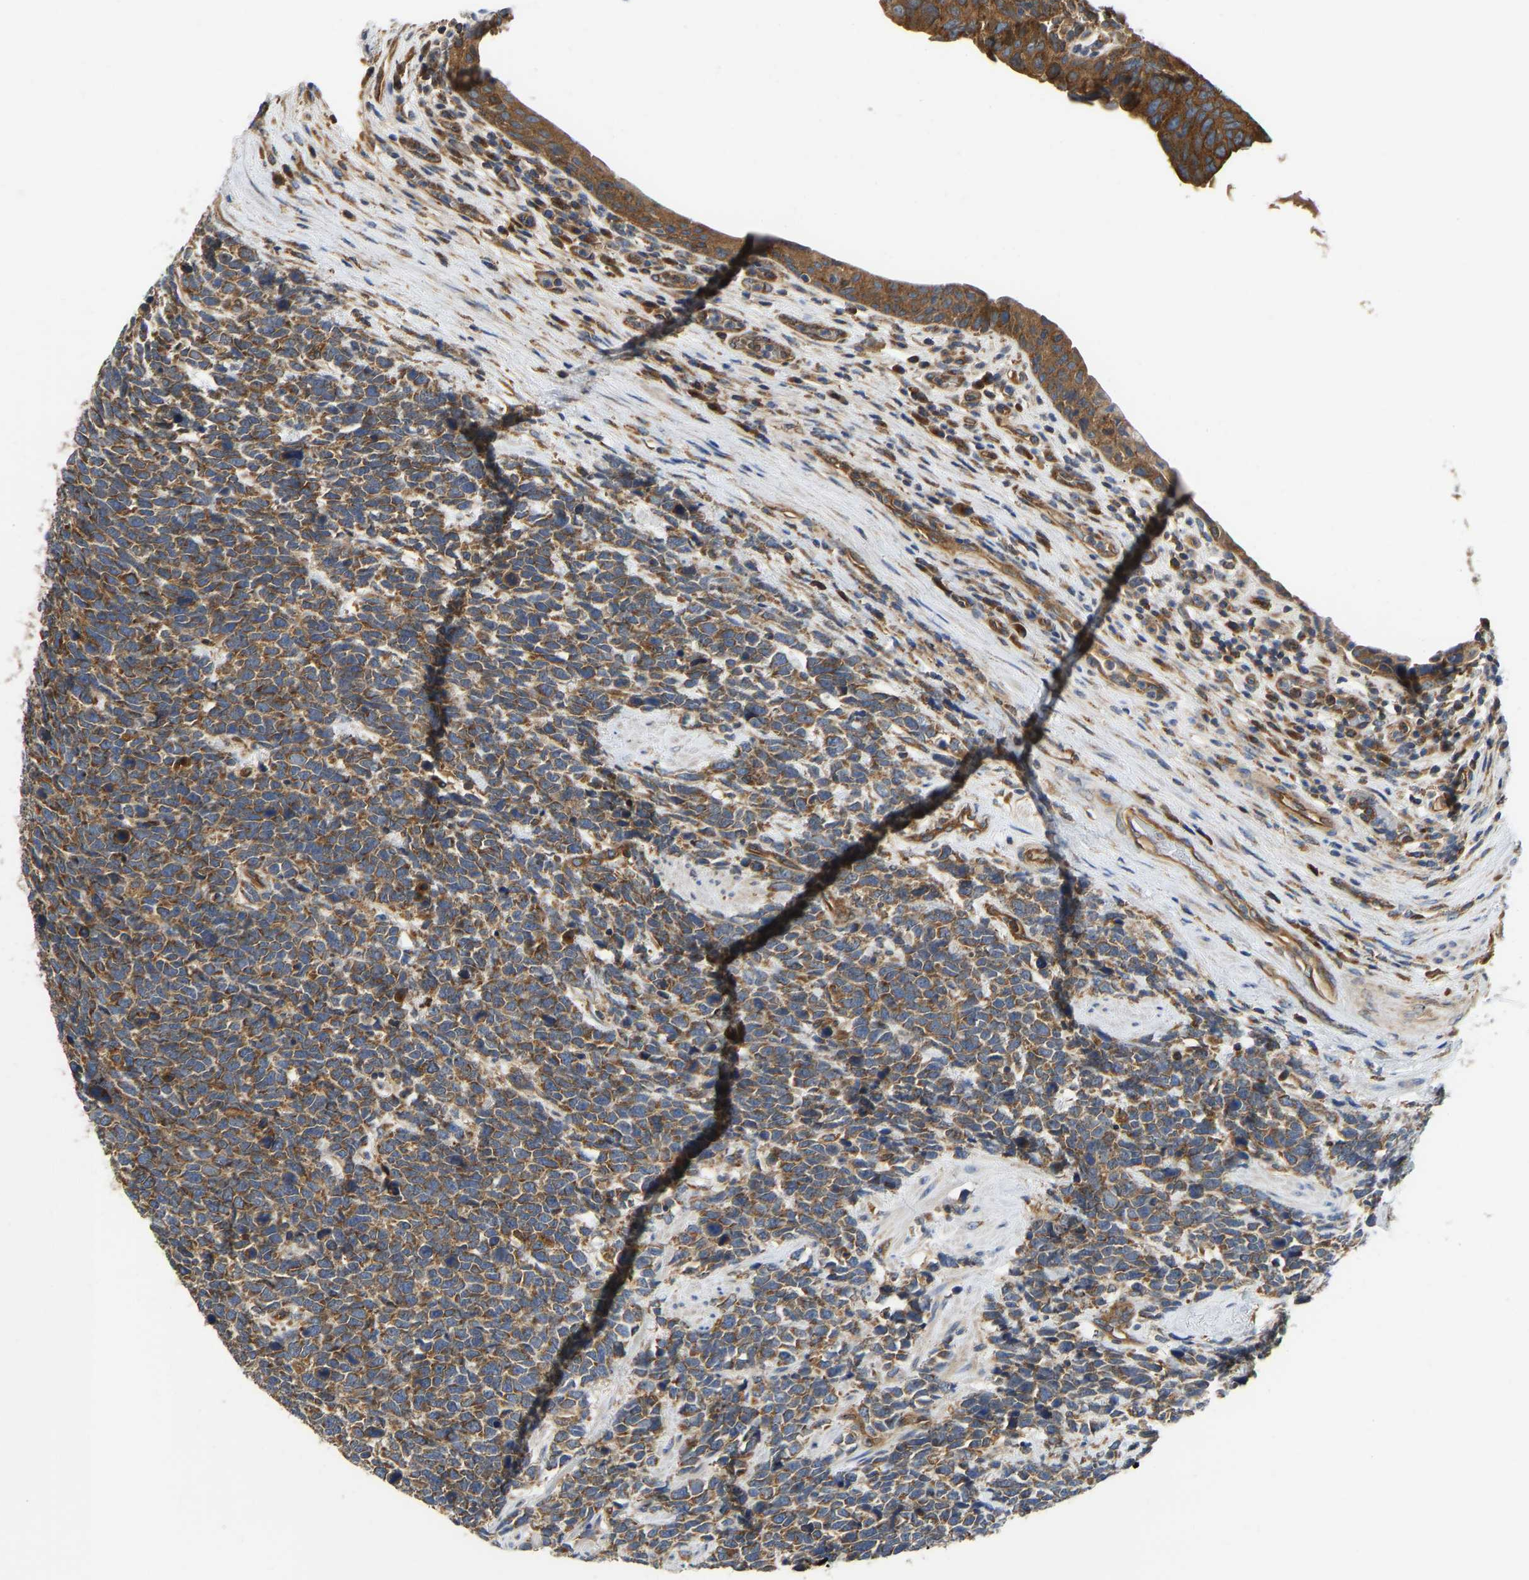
{"staining": {"intensity": "moderate", "quantity": ">75%", "location": "cytoplasmic/membranous"}, "tissue": "urothelial cancer", "cell_type": "Tumor cells", "image_type": "cancer", "snomed": [{"axis": "morphology", "description": "Urothelial carcinoma, High grade"}, {"axis": "topography", "description": "Urinary bladder"}], "caption": "Tumor cells reveal moderate cytoplasmic/membranous staining in approximately >75% of cells in urothelial carcinoma (high-grade).", "gene": "FLNB", "patient": {"sex": "female", "age": 82}}